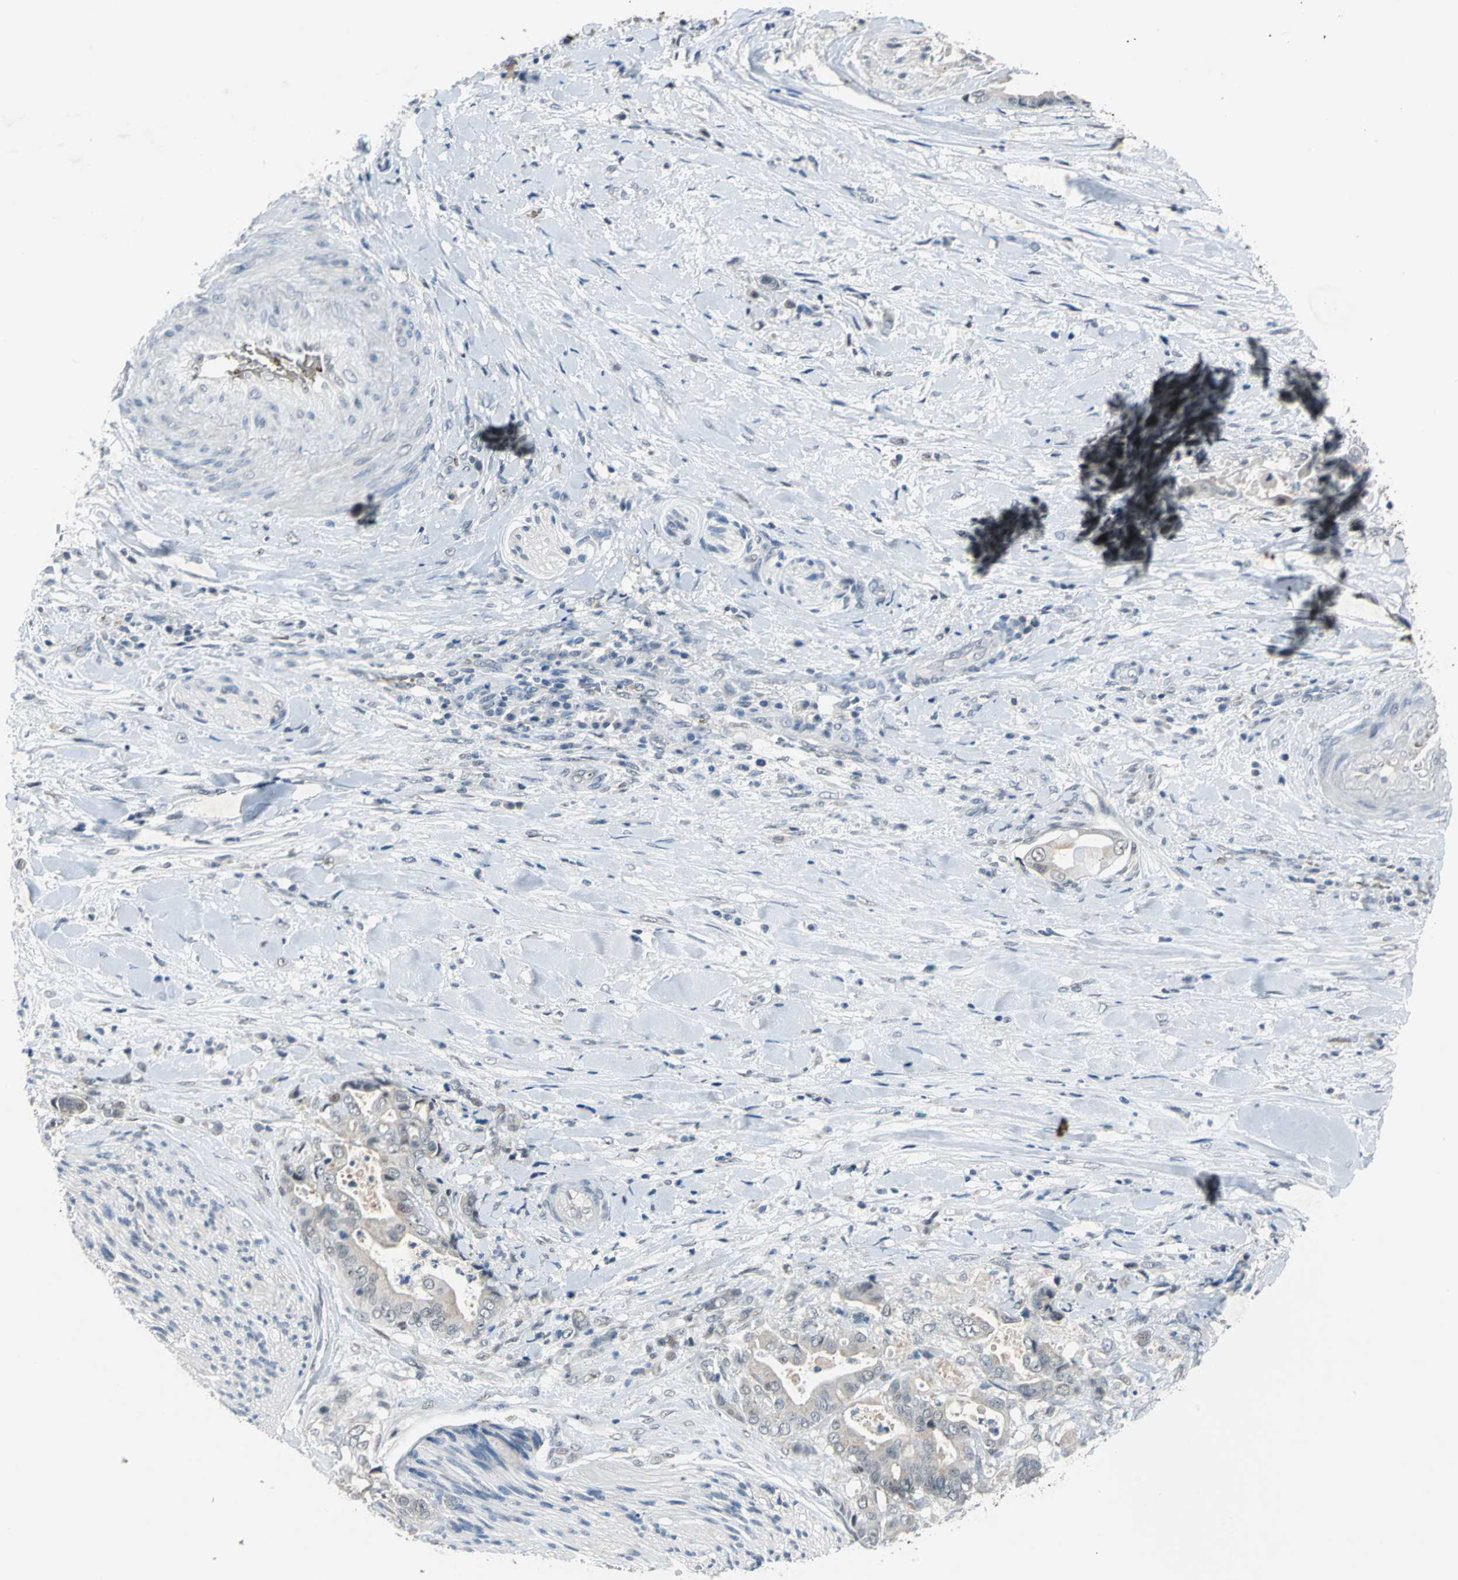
{"staining": {"intensity": "weak", "quantity": "<25%", "location": "nuclear"}, "tissue": "liver cancer", "cell_type": "Tumor cells", "image_type": "cancer", "snomed": [{"axis": "morphology", "description": "Cholangiocarcinoma"}, {"axis": "topography", "description": "Liver"}], "caption": "This is a micrograph of IHC staining of liver cancer, which shows no positivity in tumor cells.", "gene": "GLI3", "patient": {"sex": "male", "age": 58}}